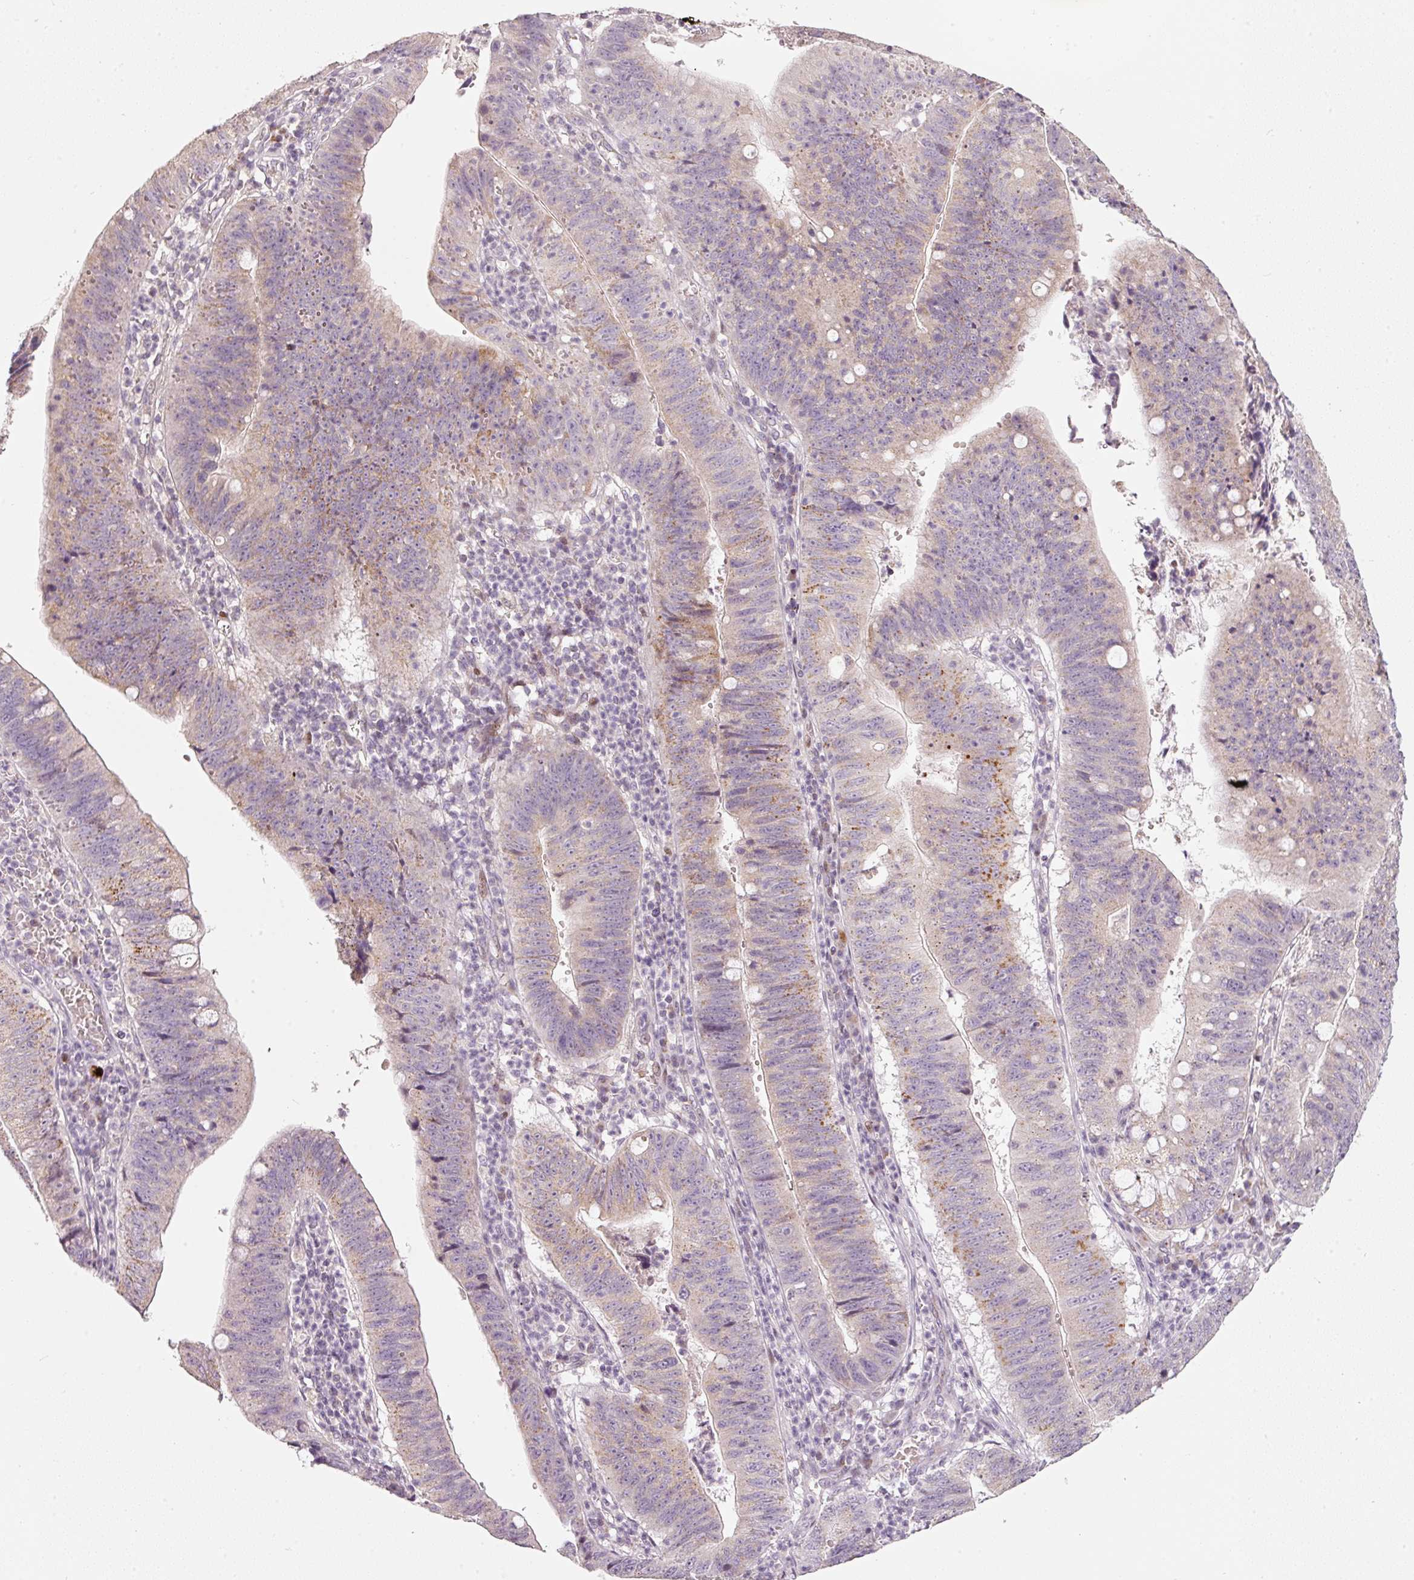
{"staining": {"intensity": "moderate", "quantity": "<25%", "location": "cytoplasmic/membranous"}, "tissue": "stomach cancer", "cell_type": "Tumor cells", "image_type": "cancer", "snomed": [{"axis": "morphology", "description": "Adenocarcinoma, NOS"}, {"axis": "topography", "description": "Stomach"}], "caption": "IHC histopathology image of neoplastic tissue: human stomach cancer (adenocarcinoma) stained using immunohistochemistry (IHC) shows low levels of moderate protein expression localized specifically in the cytoplasmic/membranous of tumor cells, appearing as a cytoplasmic/membranous brown color.", "gene": "TOB2", "patient": {"sex": "male", "age": 59}}